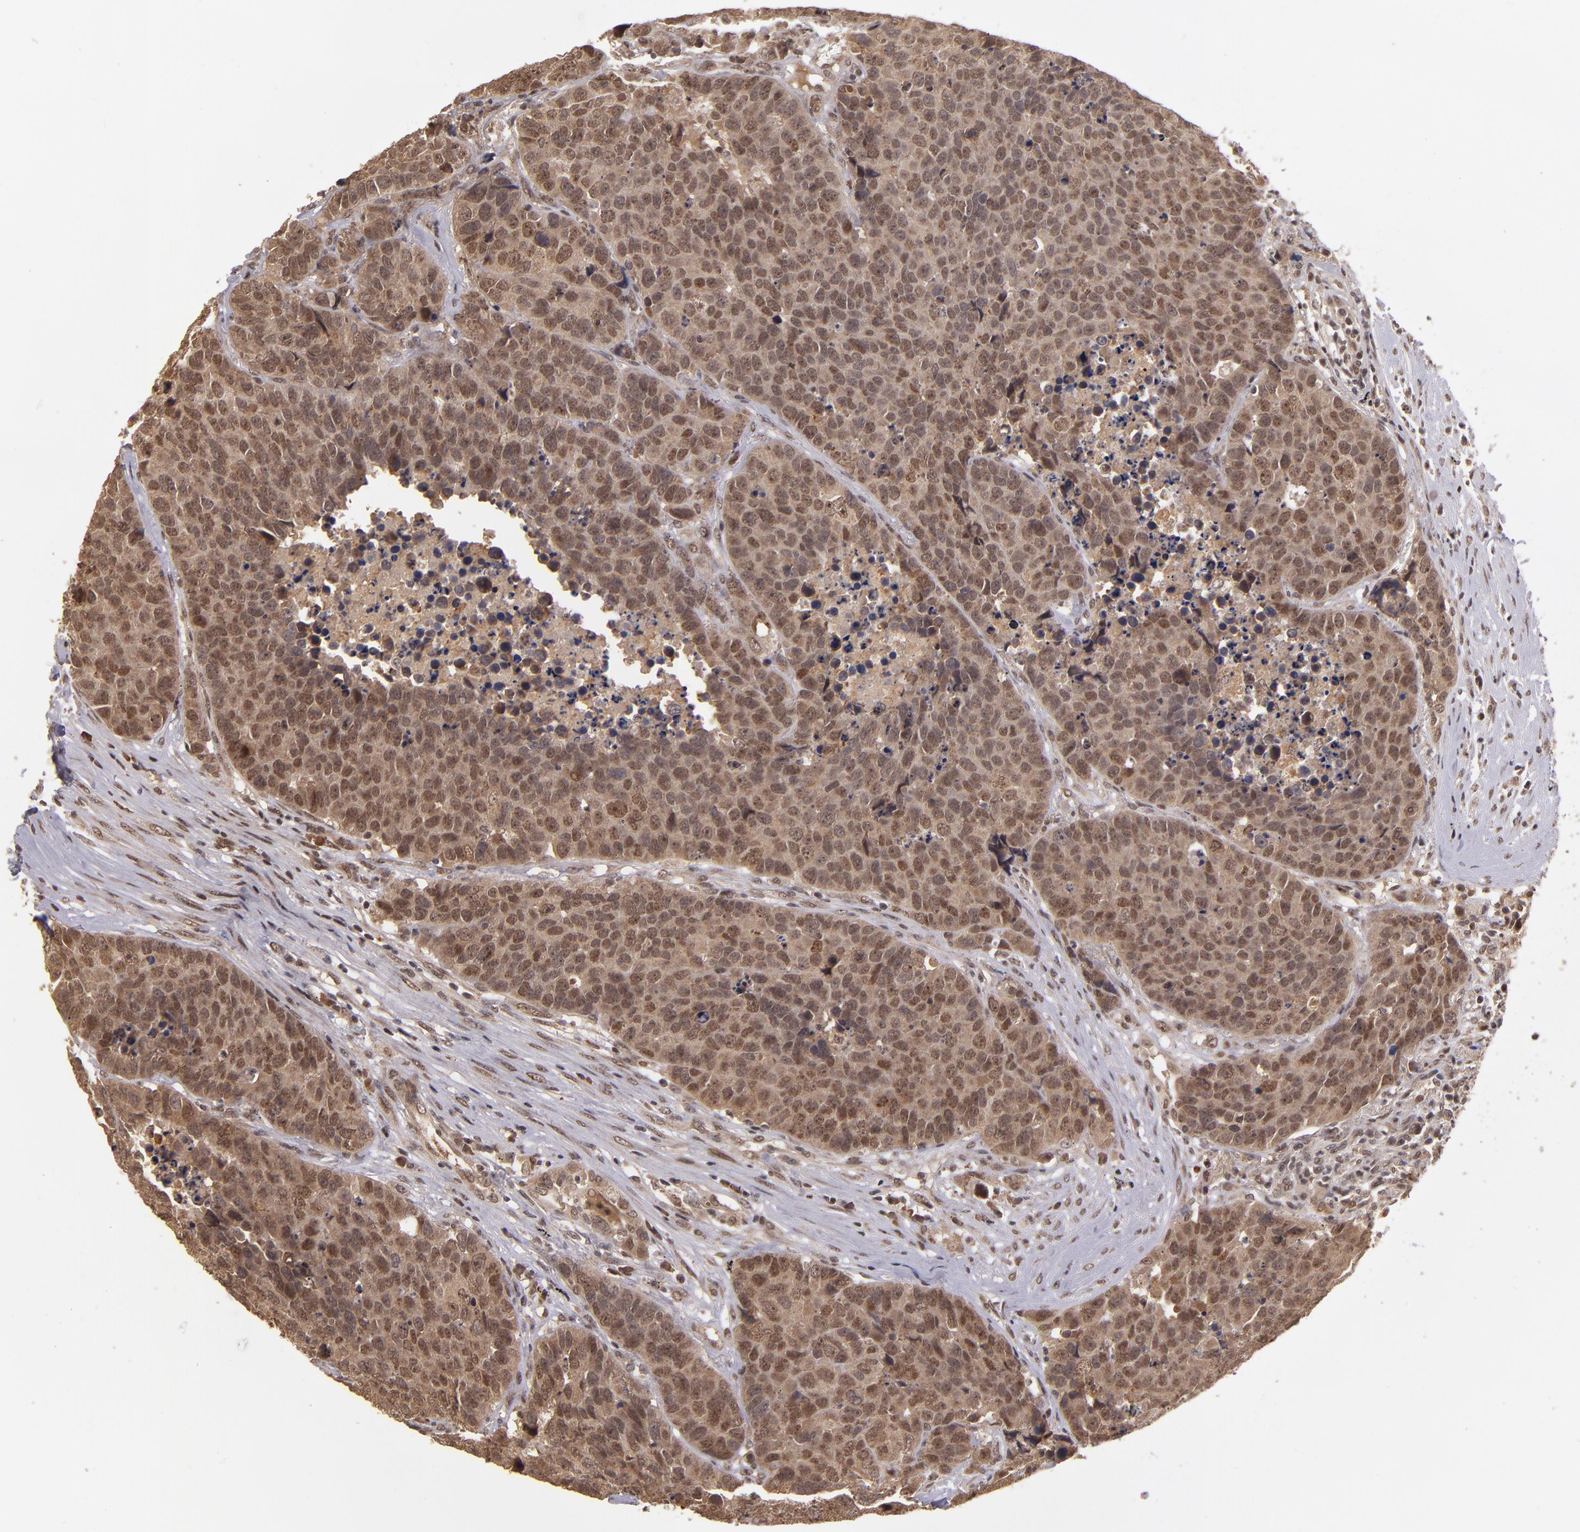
{"staining": {"intensity": "moderate", "quantity": ">75%", "location": "cytoplasmic/membranous,nuclear"}, "tissue": "carcinoid", "cell_type": "Tumor cells", "image_type": "cancer", "snomed": [{"axis": "morphology", "description": "Carcinoid, malignant, NOS"}, {"axis": "topography", "description": "Lung"}], "caption": "The immunohistochemical stain highlights moderate cytoplasmic/membranous and nuclear positivity in tumor cells of carcinoid tissue.", "gene": "ABHD12B", "patient": {"sex": "male", "age": 60}}